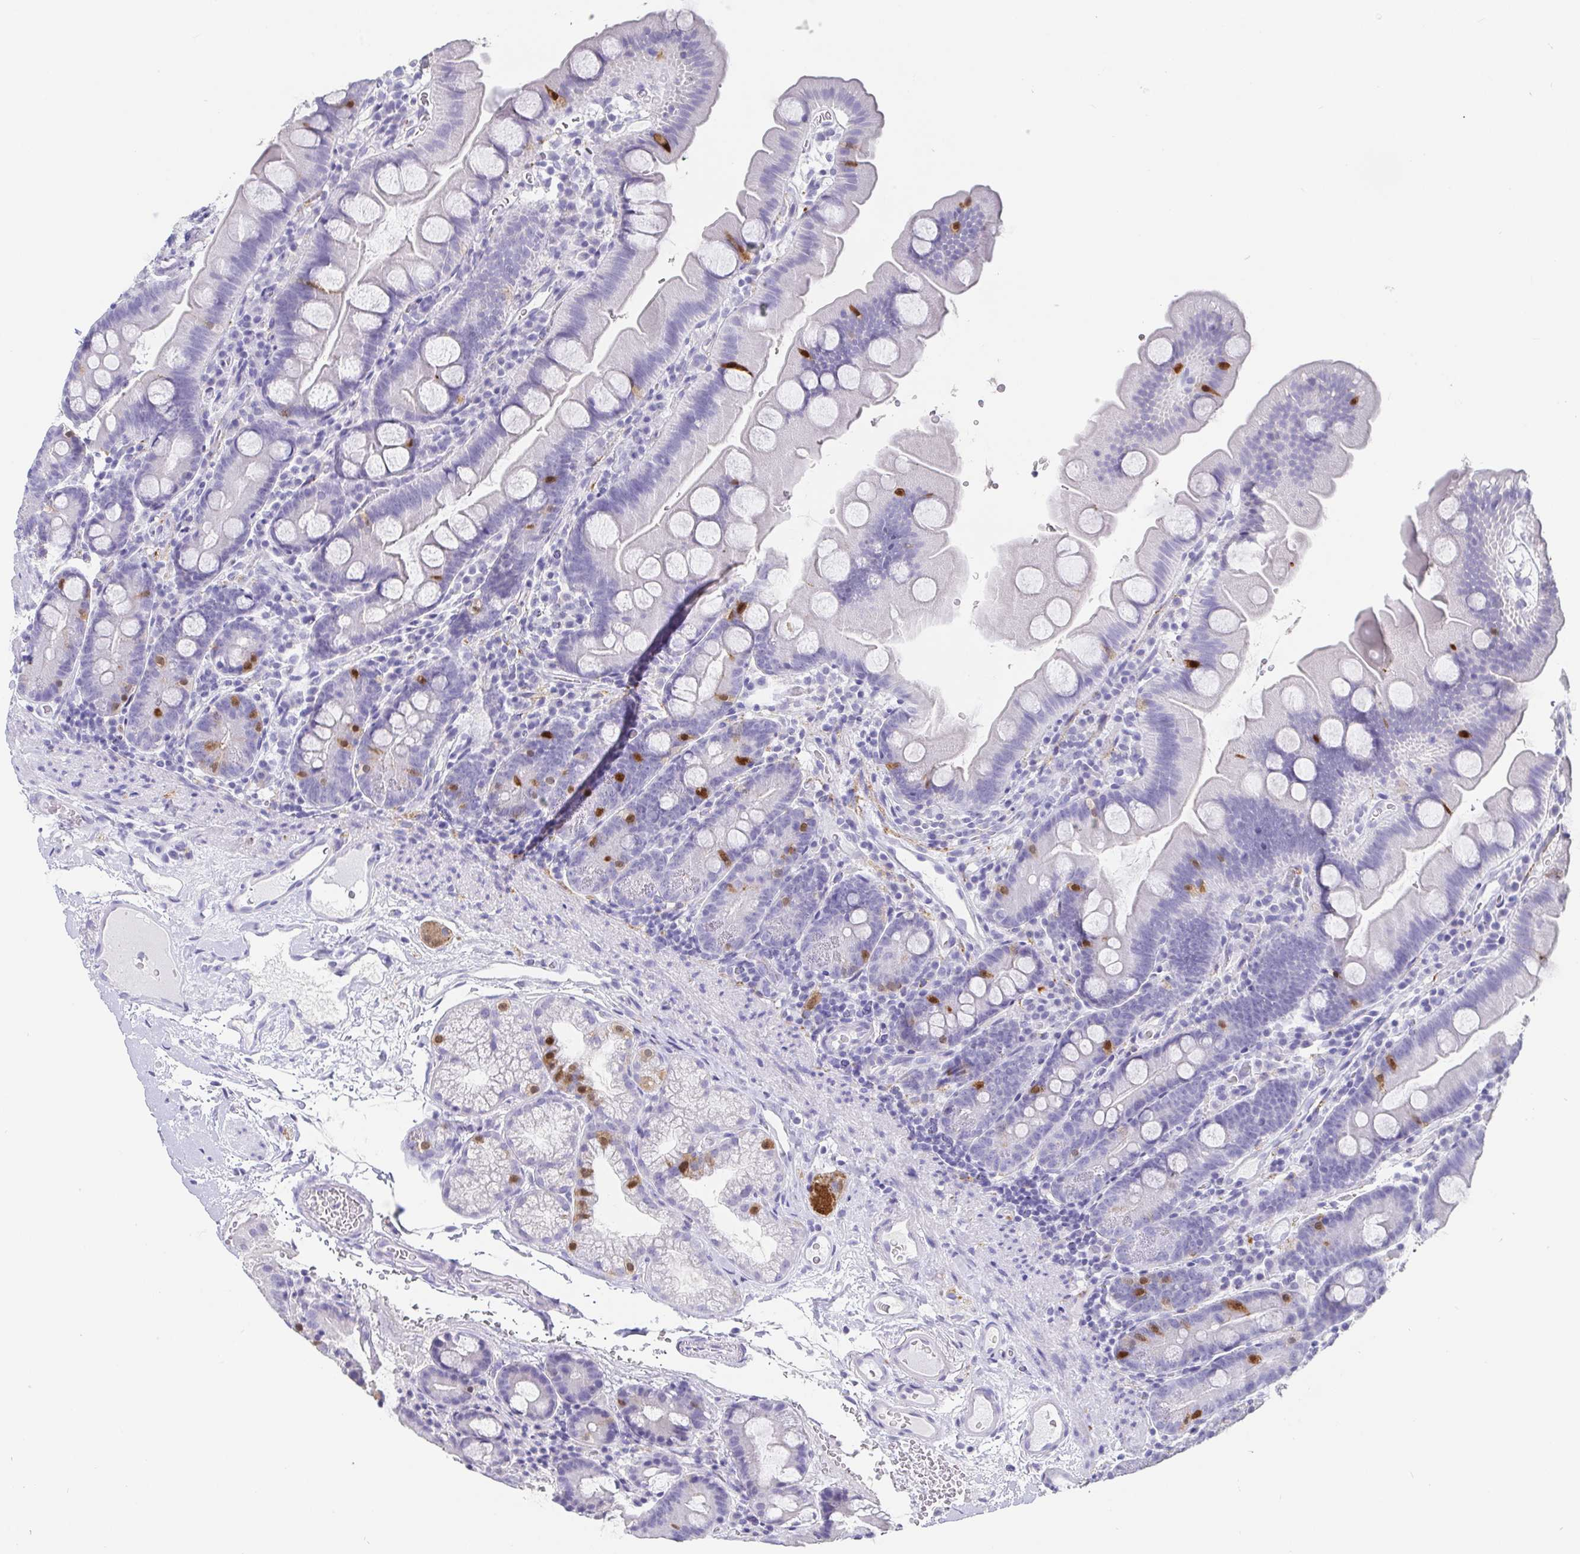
{"staining": {"intensity": "strong", "quantity": "<25%", "location": "cytoplasmic/membranous"}, "tissue": "small intestine", "cell_type": "Glandular cells", "image_type": "normal", "snomed": [{"axis": "morphology", "description": "Normal tissue, NOS"}, {"axis": "topography", "description": "Small intestine"}], "caption": "Immunohistochemical staining of unremarkable human small intestine reveals strong cytoplasmic/membranous protein positivity in approximately <25% of glandular cells. The staining was performed using DAB, with brown indicating positive protein expression. Nuclei are stained blue with hematoxylin.", "gene": "SCGN", "patient": {"sex": "female", "age": 68}}